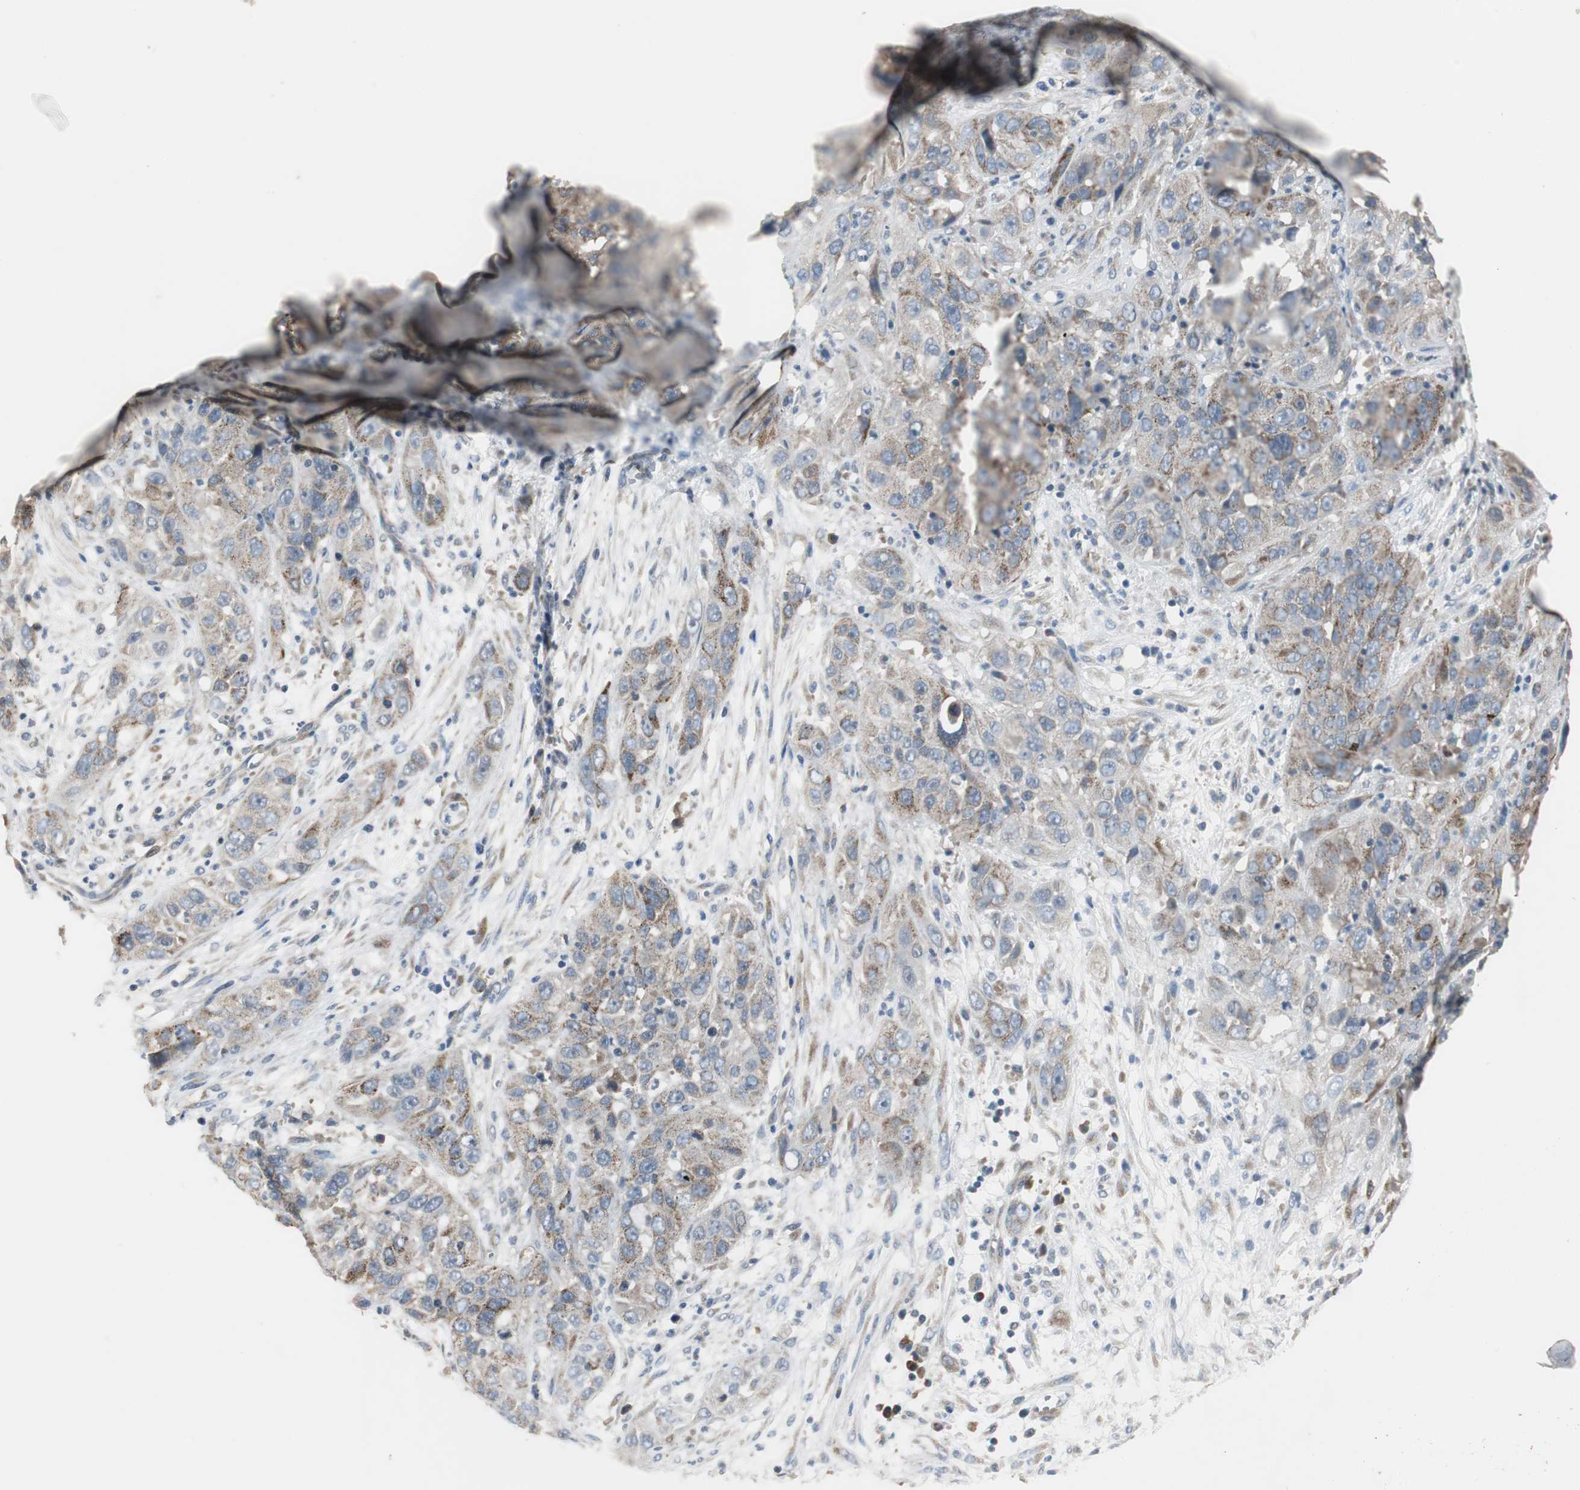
{"staining": {"intensity": "weak", "quantity": ">75%", "location": "cytoplasmic/membranous"}, "tissue": "cervical cancer", "cell_type": "Tumor cells", "image_type": "cancer", "snomed": [{"axis": "morphology", "description": "Squamous cell carcinoma, NOS"}, {"axis": "topography", "description": "Cervix"}], "caption": "A brown stain shows weak cytoplasmic/membranous staining of a protein in squamous cell carcinoma (cervical) tumor cells. Immunohistochemistry stains the protein of interest in brown and the nuclei are stained blue.", "gene": "MYT1", "patient": {"sex": "female", "age": 32}}